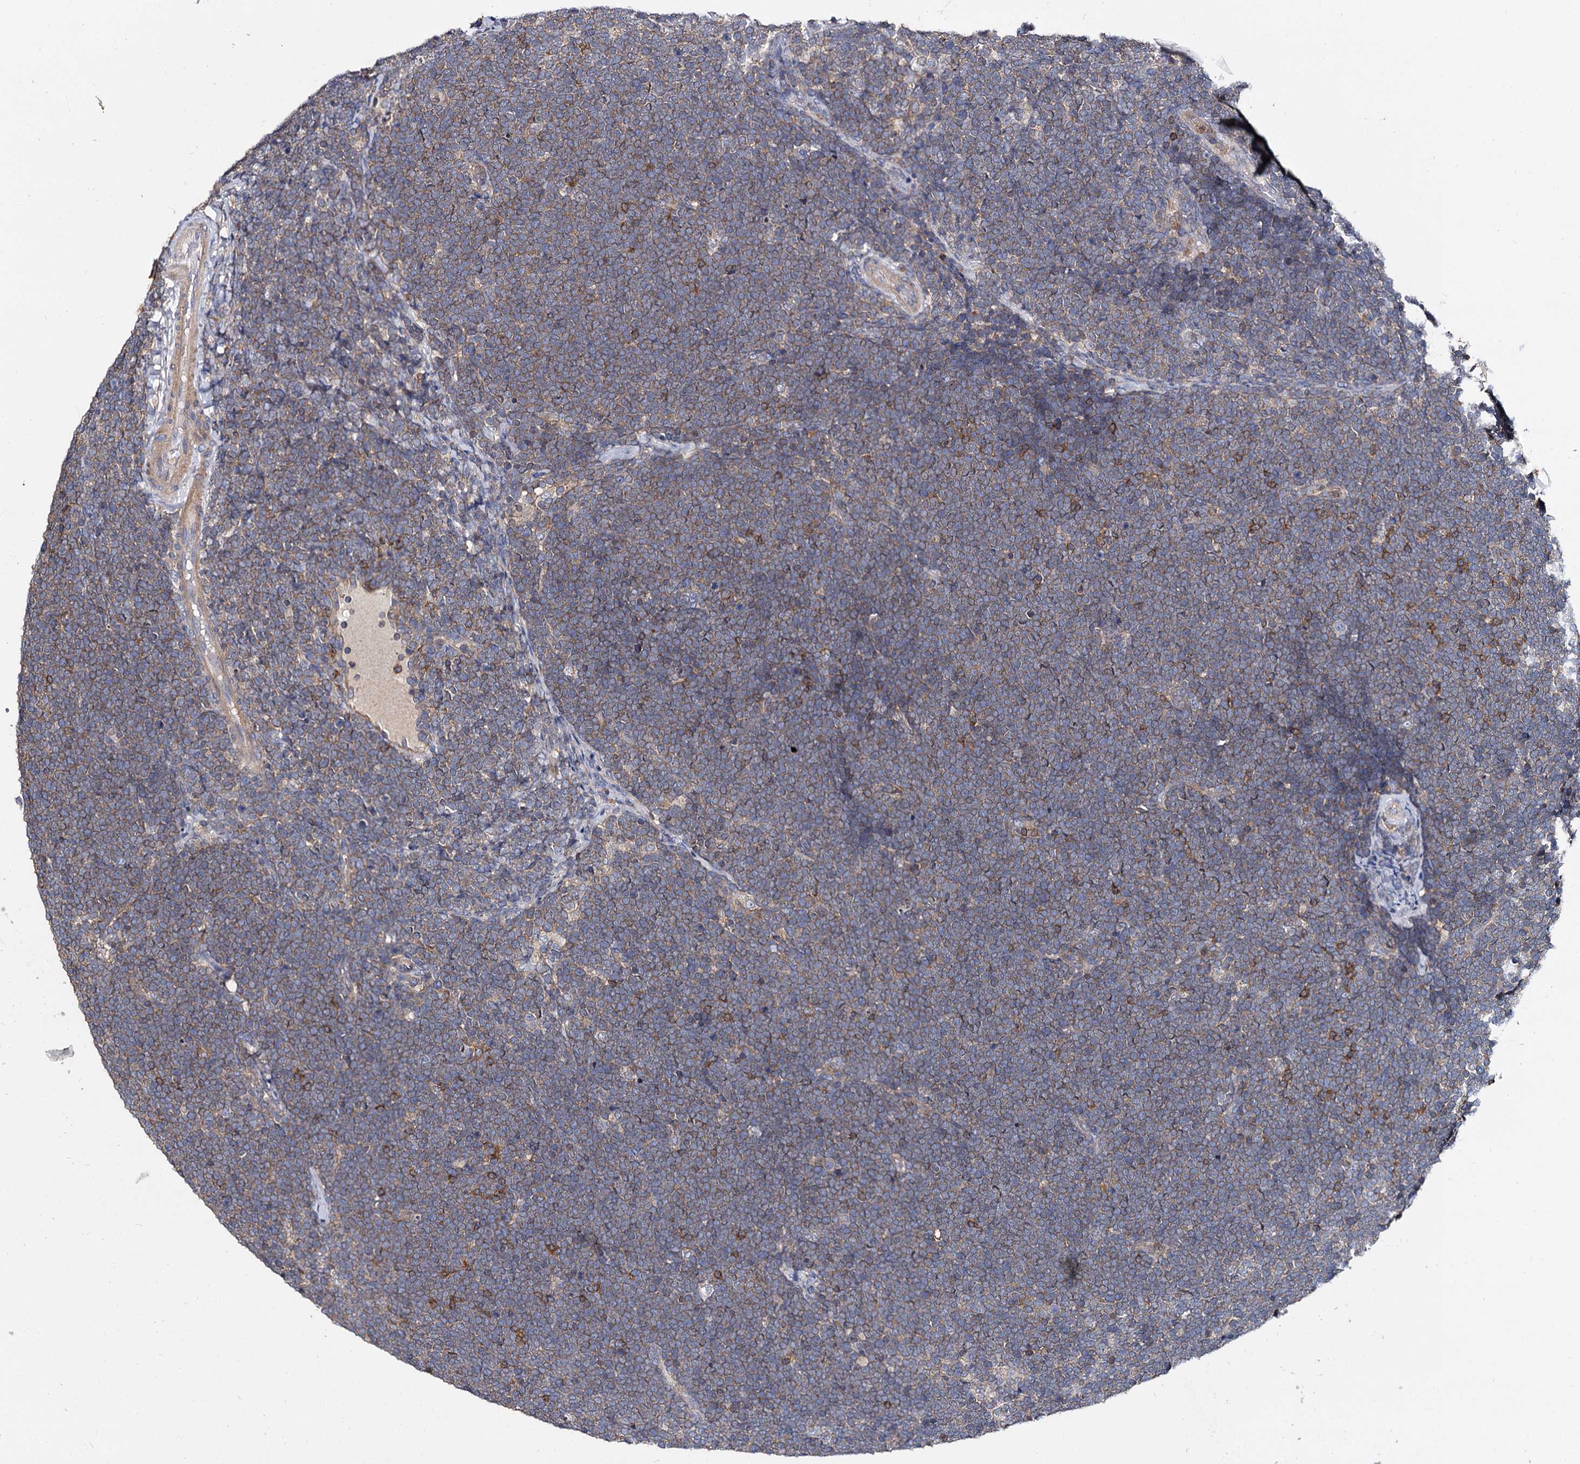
{"staining": {"intensity": "weak", "quantity": "<25%", "location": "cytoplasmic/membranous"}, "tissue": "lymphoma", "cell_type": "Tumor cells", "image_type": "cancer", "snomed": [{"axis": "morphology", "description": "Malignant lymphoma, non-Hodgkin's type, High grade"}, {"axis": "topography", "description": "Lymph node"}], "caption": "Immunohistochemical staining of malignant lymphoma, non-Hodgkin's type (high-grade) displays no significant positivity in tumor cells. (Immunohistochemistry, brightfield microscopy, high magnification).", "gene": "ANKRD13A", "patient": {"sex": "male", "age": 13}}